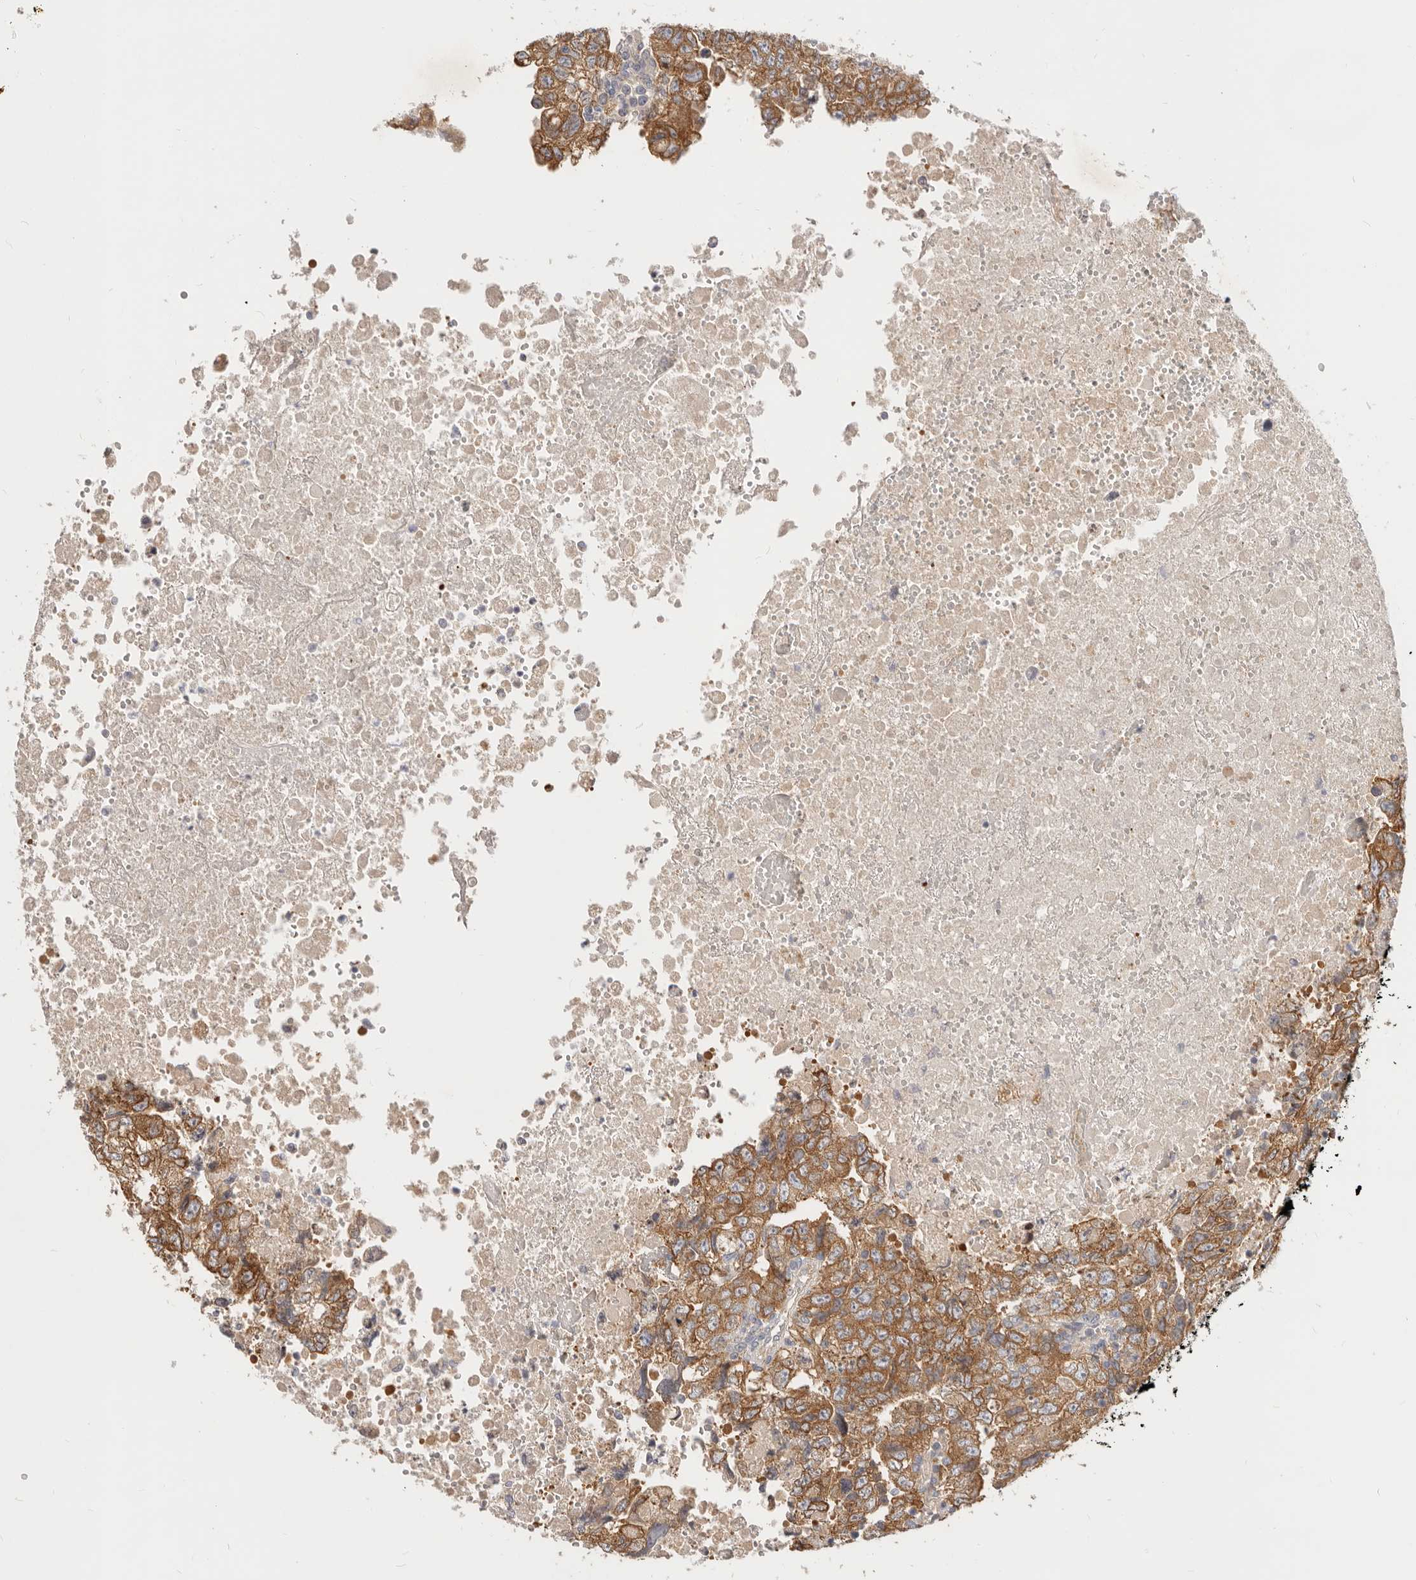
{"staining": {"intensity": "moderate", "quantity": ">75%", "location": "cytoplasmic/membranous"}, "tissue": "testis cancer", "cell_type": "Tumor cells", "image_type": "cancer", "snomed": [{"axis": "morphology", "description": "Carcinoma, Embryonal, NOS"}, {"axis": "topography", "description": "Testis"}], "caption": "Protein expression by IHC exhibits moderate cytoplasmic/membranous expression in about >75% of tumor cells in testis cancer (embryonal carcinoma). Immunohistochemistry stains the protein in brown and the nuclei are stained blue.", "gene": "TFB2M", "patient": {"sex": "male", "age": 37}}